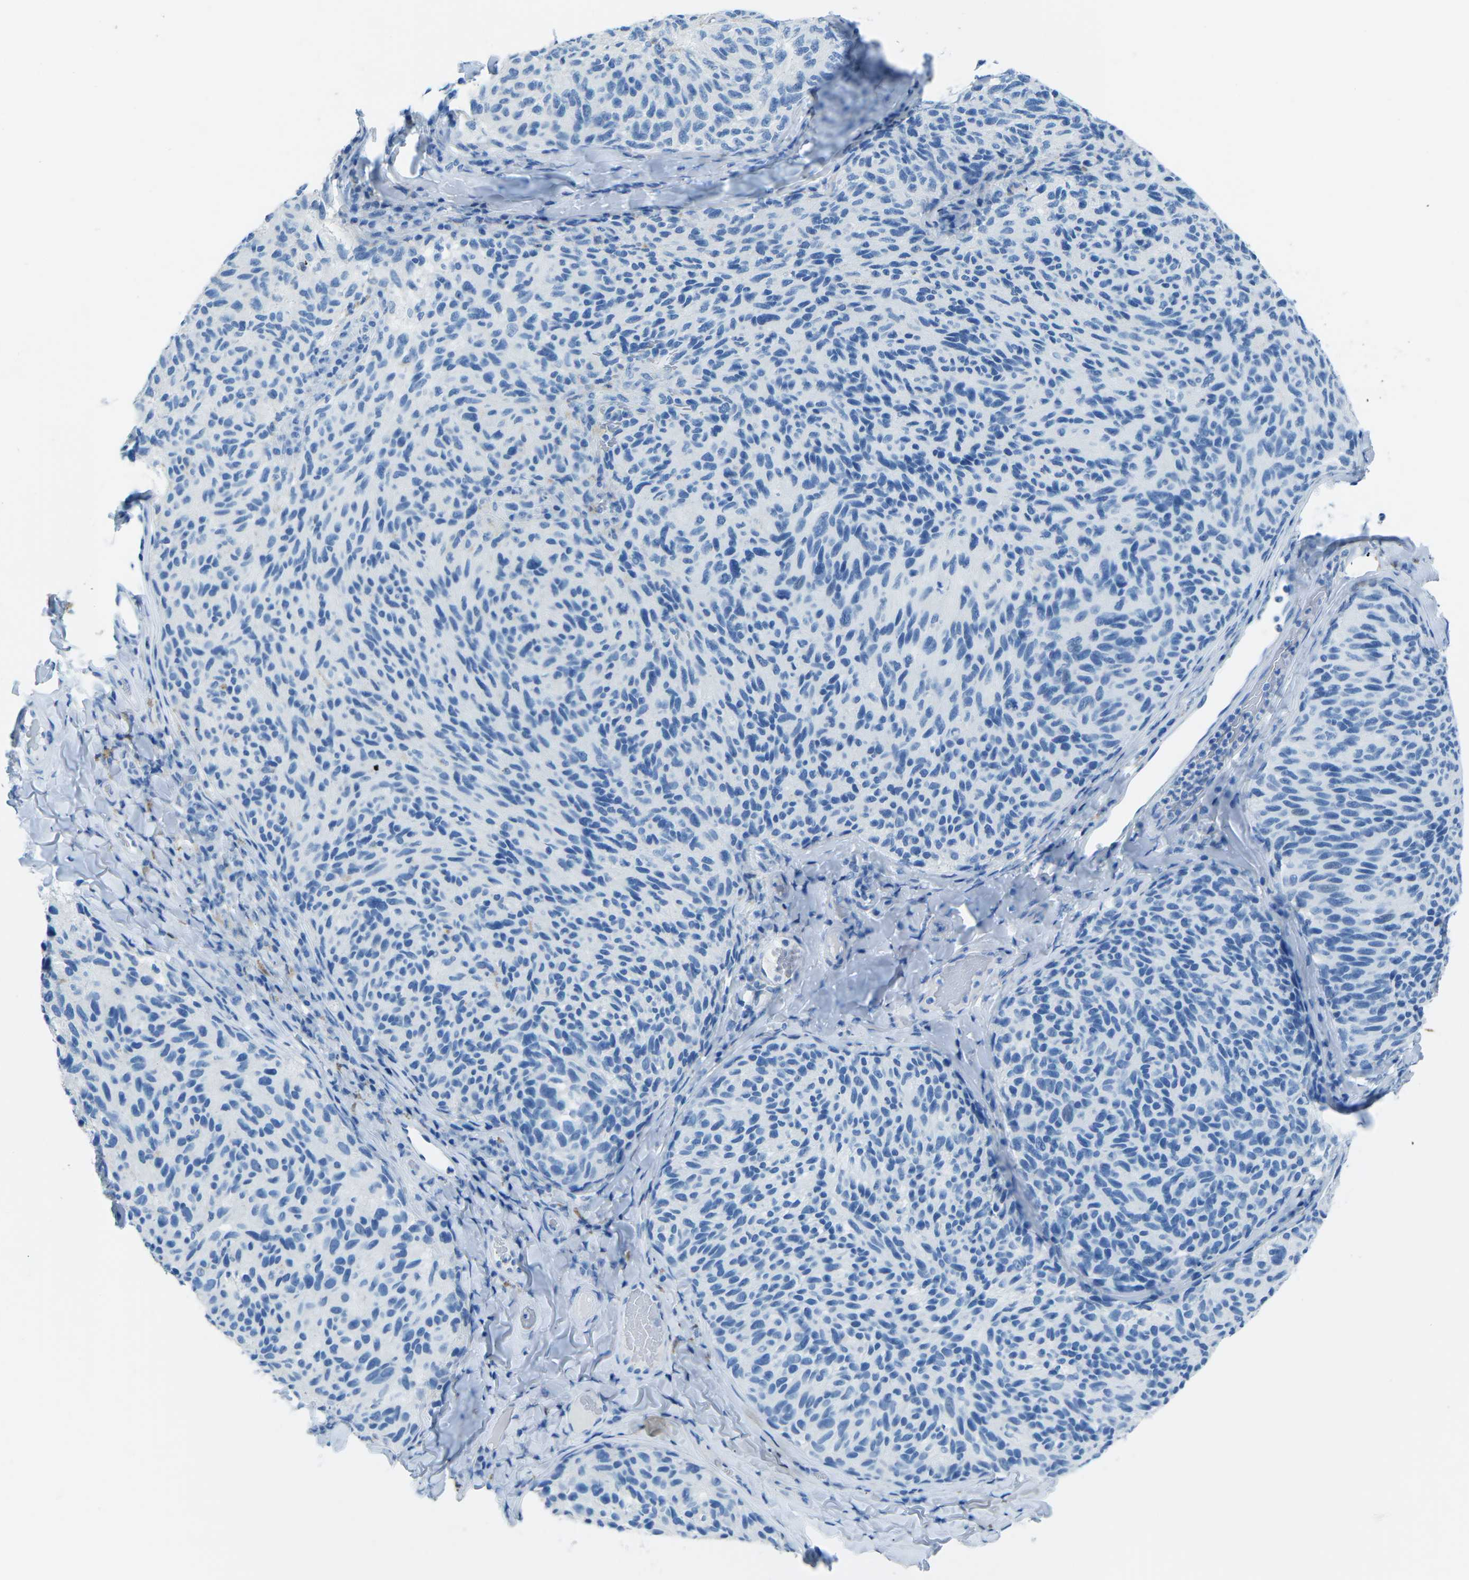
{"staining": {"intensity": "negative", "quantity": "none", "location": "none"}, "tissue": "melanoma", "cell_type": "Tumor cells", "image_type": "cancer", "snomed": [{"axis": "morphology", "description": "Malignant melanoma, NOS"}, {"axis": "topography", "description": "Skin"}], "caption": "Immunohistochemical staining of human malignant melanoma shows no significant staining in tumor cells.", "gene": "MYH8", "patient": {"sex": "female", "age": 73}}